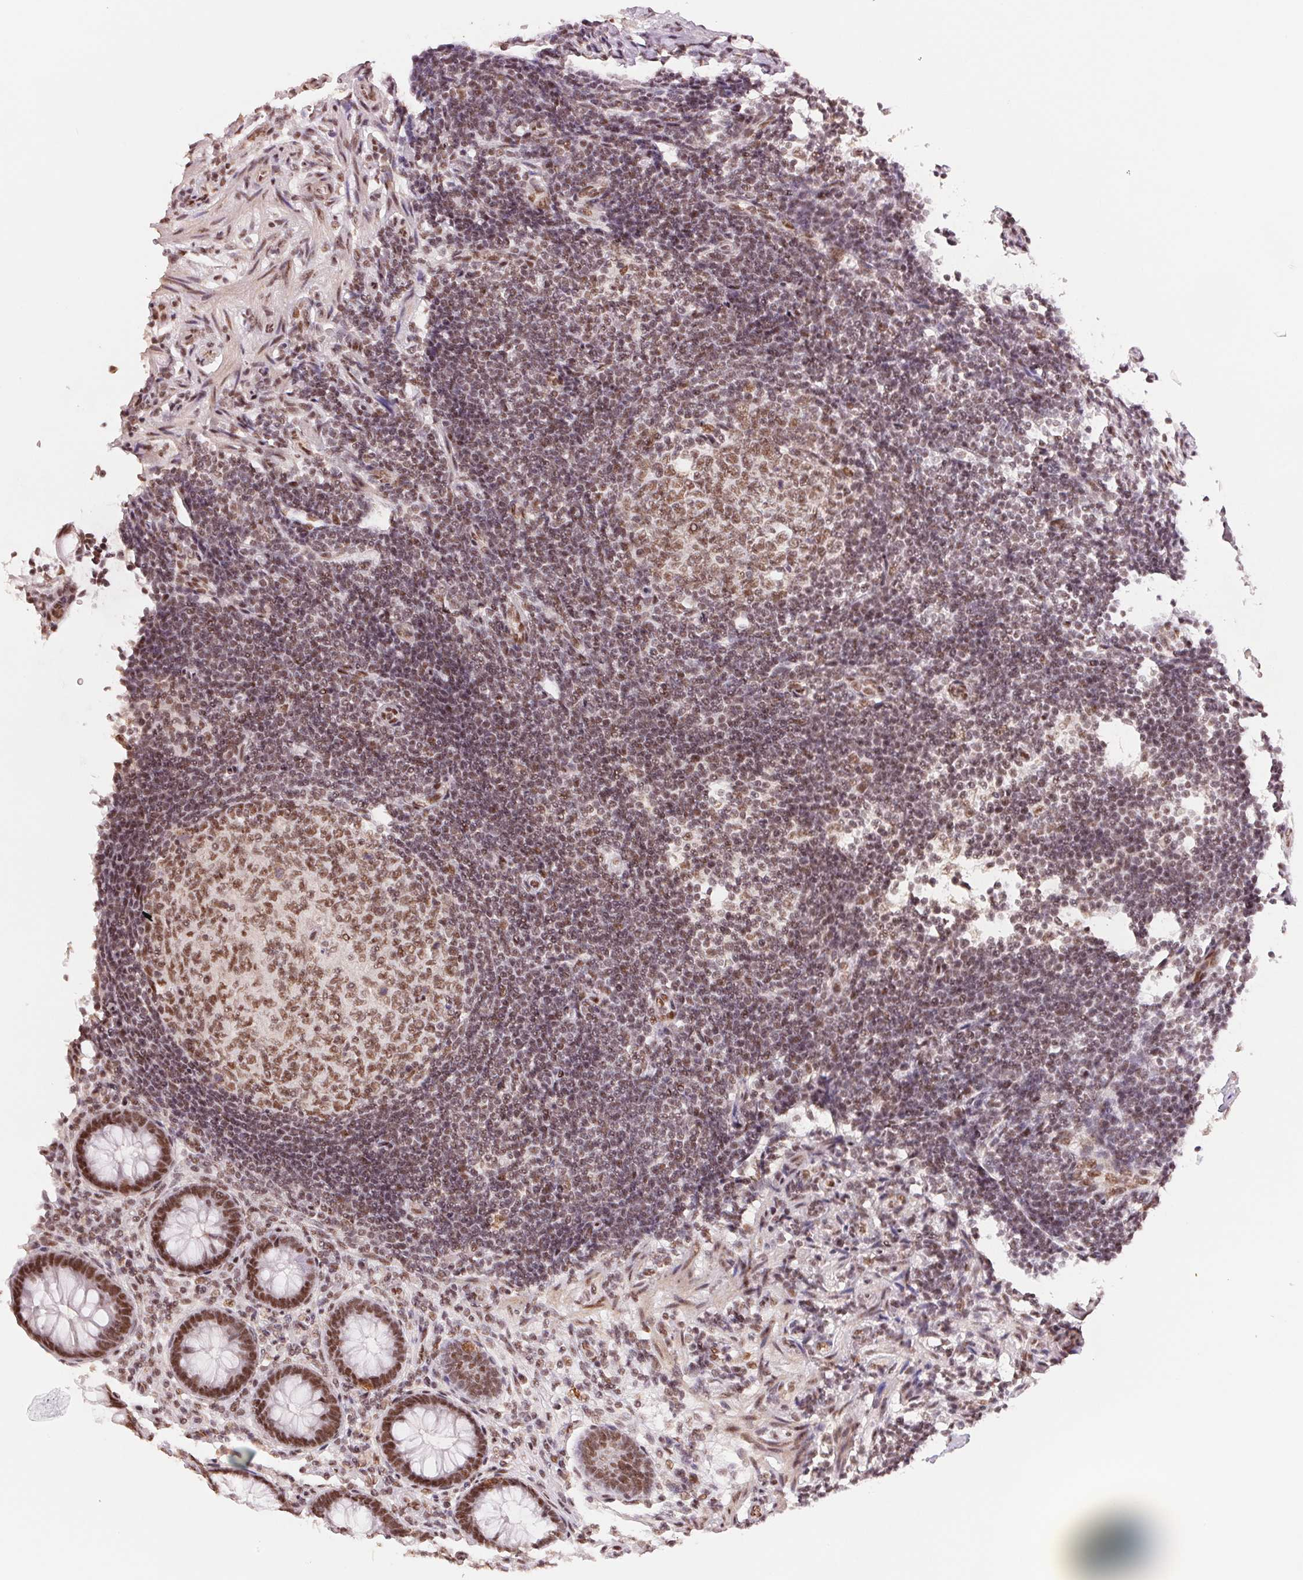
{"staining": {"intensity": "moderate", "quantity": ">75%", "location": "nuclear"}, "tissue": "appendix", "cell_type": "Glandular cells", "image_type": "normal", "snomed": [{"axis": "morphology", "description": "Normal tissue, NOS"}, {"axis": "topography", "description": "Appendix"}], "caption": "IHC micrograph of benign appendix stained for a protein (brown), which exhibits medium levels of moderate nuclear expression in about >75% of glandular cells.", "gene": "SREK1", "patient": {"sex": "female", "age": 57}}